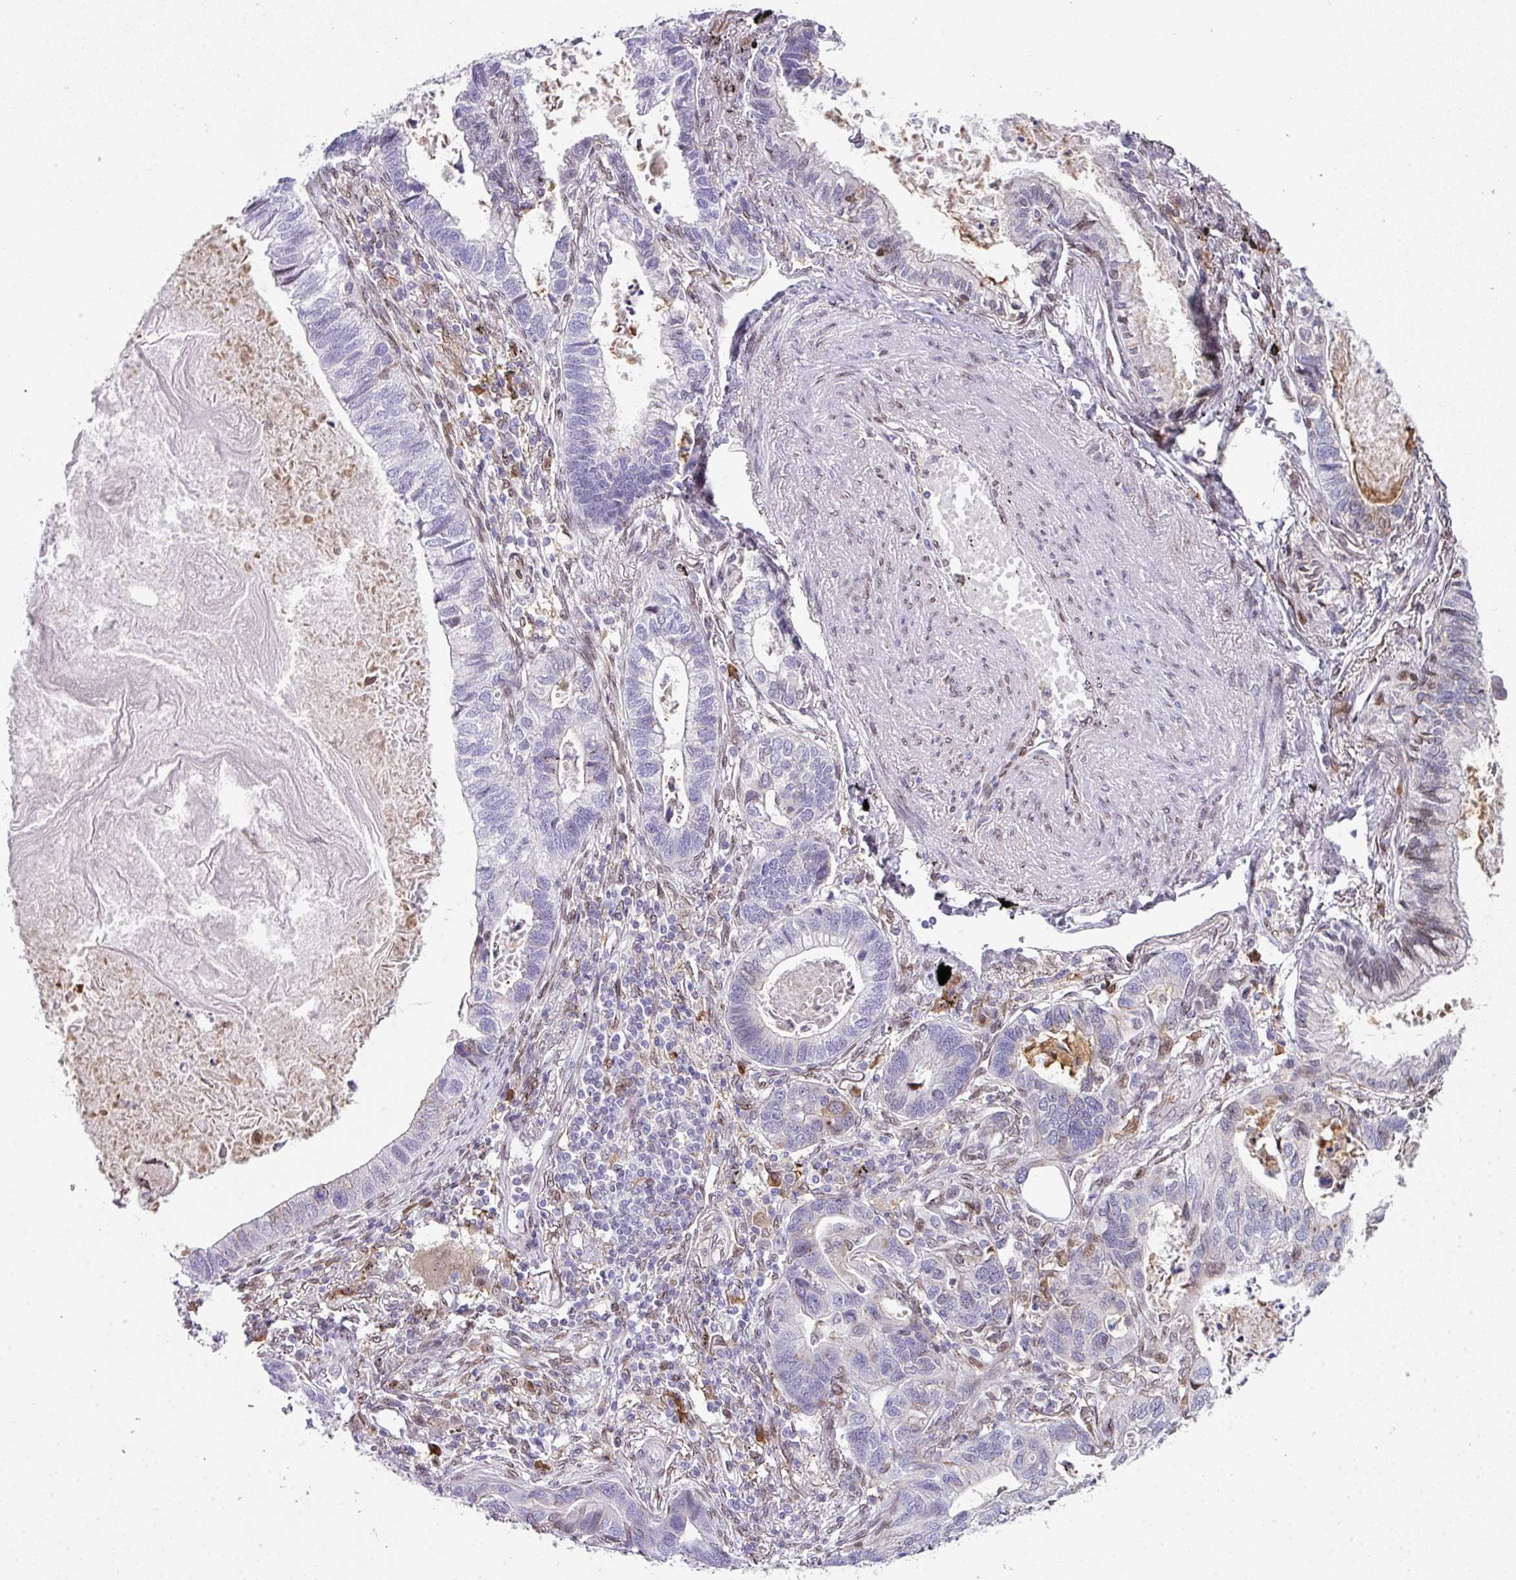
{"staining": {"intensity": "negative", "quantity": "none", "location": "none"}, "tissue": "lung cancer", "cell_type": "Tumor cells", "image_type": "cancer", "snomed": [{"axis": "morphology", "description": "Adenocarcinoma, NOS"}, {"axis": "topography", "description": "Lung"}], "caption": "High magnification brightfield microscopy of lung cancer stained with DAB (3,3'-diaminobenzidine) (brown) and counterstained with hematoxylin (blue): tumor cells show no significant expression.", "gene": "PLK1", "patient": {"sex": "male", "age": 67}}